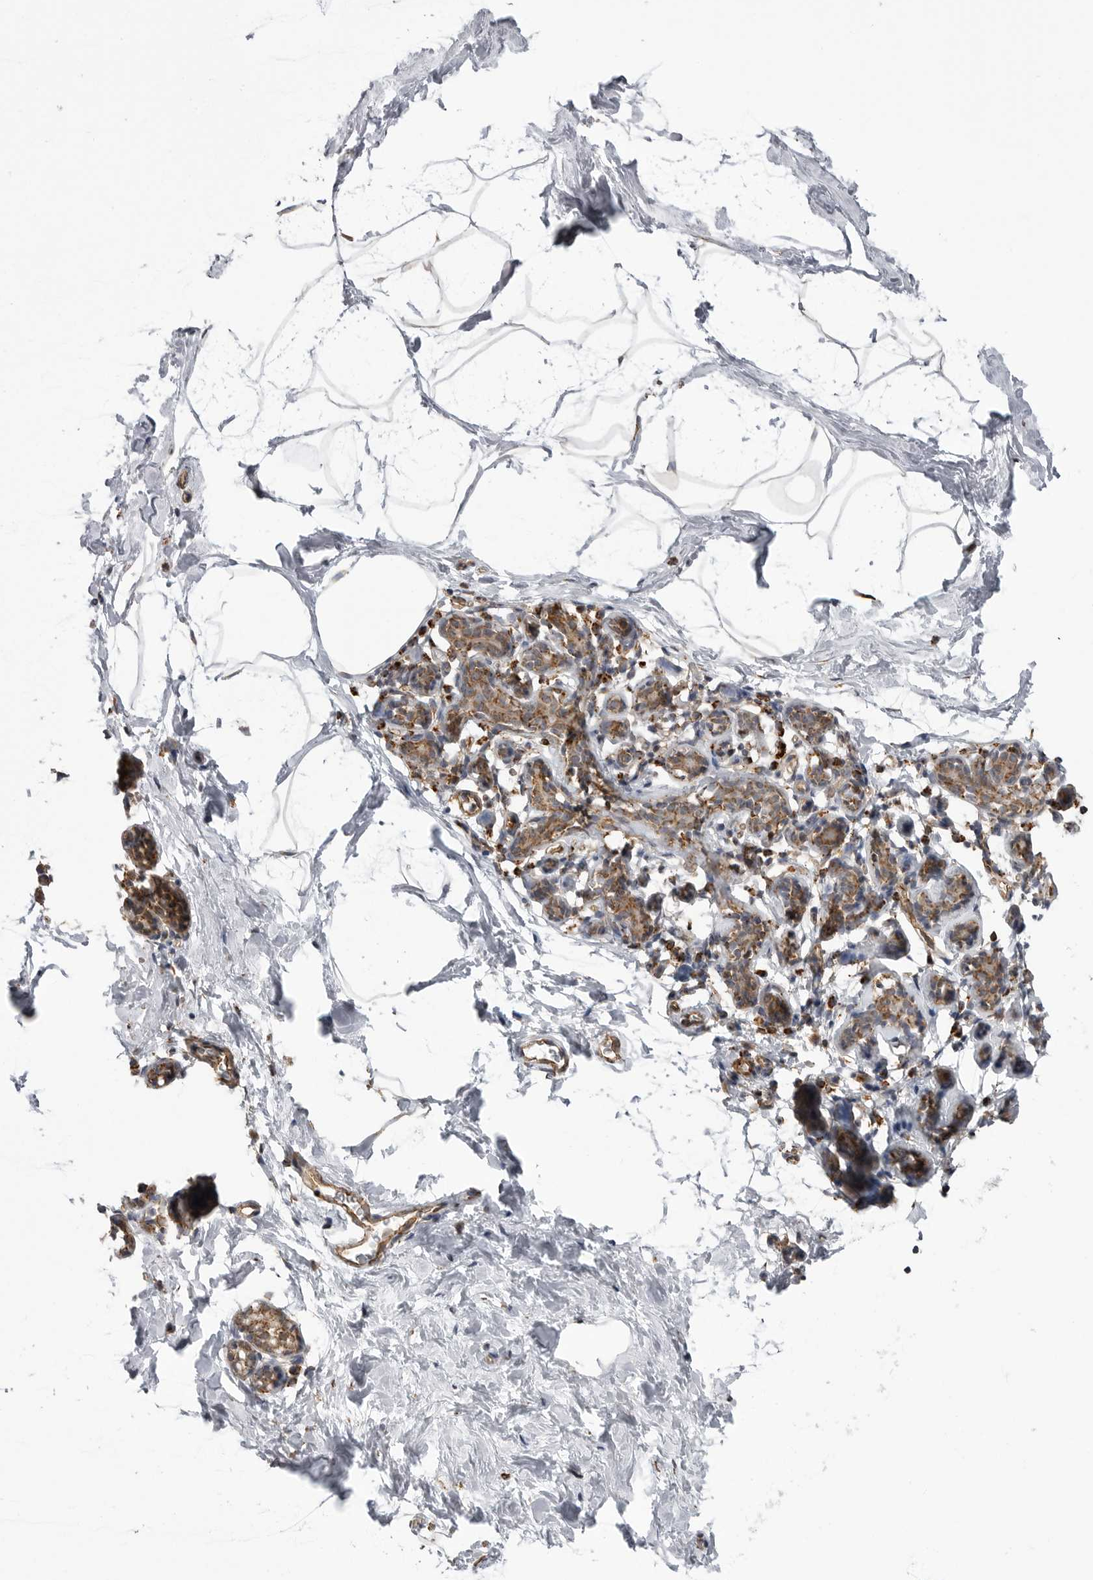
{"staining": {"intensity": "weak", "quantity": "25%-75%", "location": "cytoplasmic/membranous"}, "tissue": "breast", "cell_type": "Adipocytes", "image_type": "normal", "snomed": [{"axis": "morphology", "description": "Normal tissue, NOS"}, {"axis": "topography", "description": "Breast"}], "caption": "Adipocytes display weak cytoplasmic/membranous expression in approximately 25%-75% of cells in unremarkable breast.", "gene": "FH", "patient": {"sex": "female", "age": 62}}